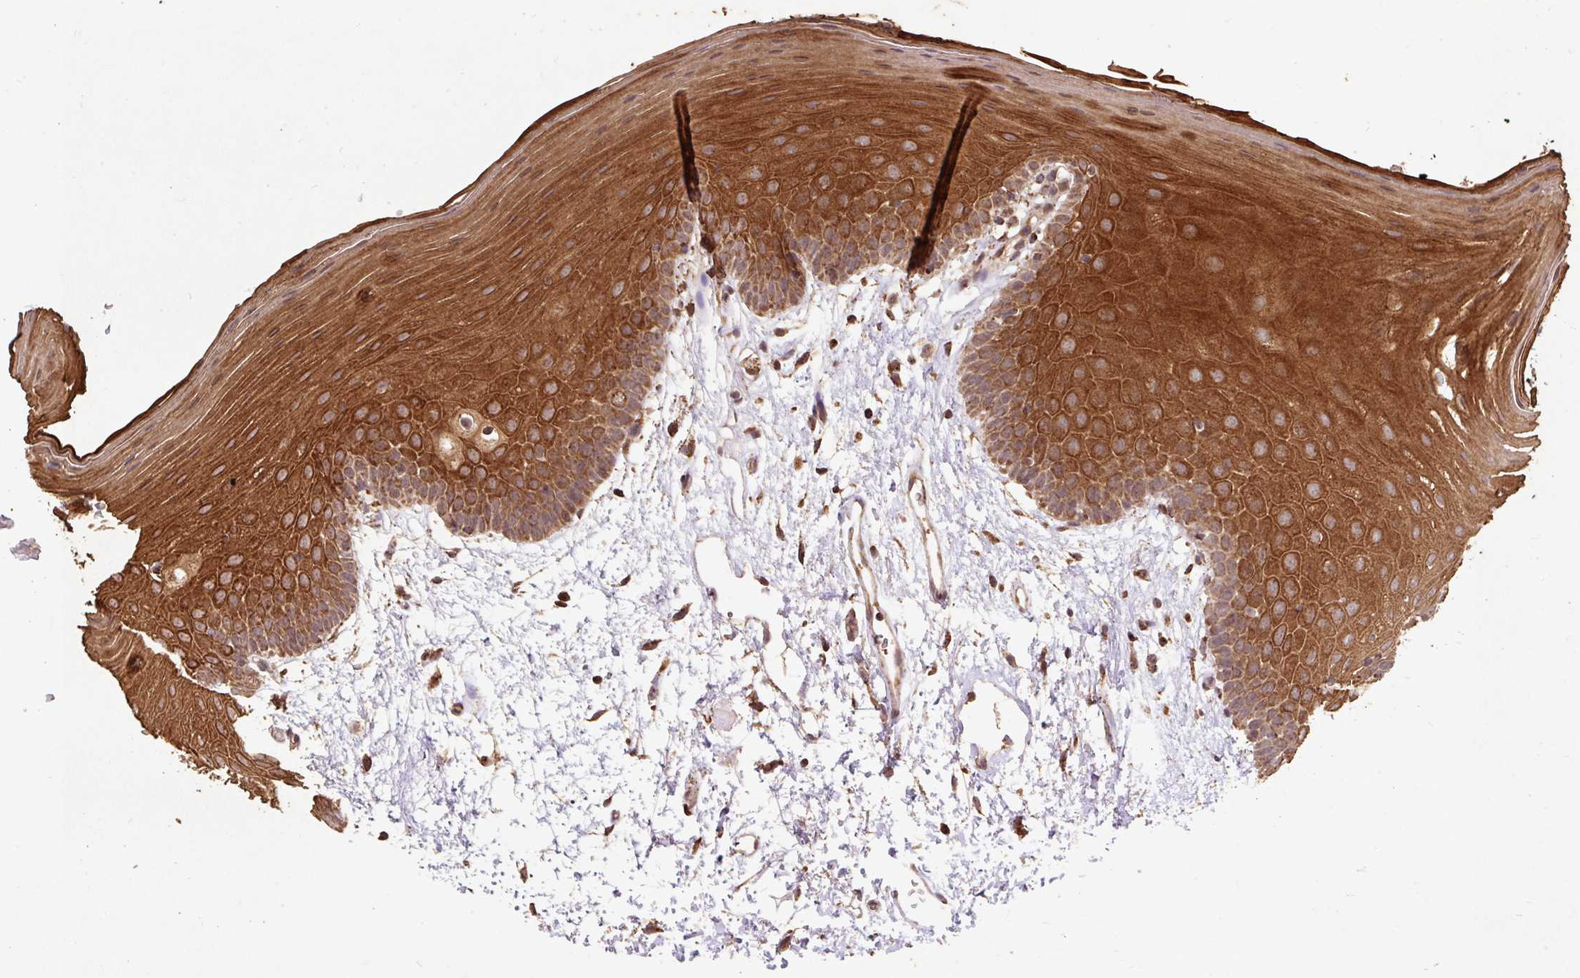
{"staining": {"intensity": "strong", "quantity": ">75%", "location": "cytoplasmic/membranous"}, "tissue": "oral mucosa", "cell_type": "Squamous epithelial cells", "image_type": "normal", "snomed": [{"axis": "morphology", "description": "Normal tissue, NOS"}, {"axis": "morphology", "description": "Squamous cell carcinoma, NOS"}, {"axis": "topography", "description": "Oral tissue"}, {"axis": "topography", "description": "Head-Neck"}], "caption": "Immunohistochemistry histopathology image of benign human oral mucosa stained for a protein (brown), which demonstrates high levels of strong cytoplasmic/membranous staining in about >75% of squamous epithelial cells.", "gene": "ATP5F1A", "patient": {"sex": "female", "age": 81}}